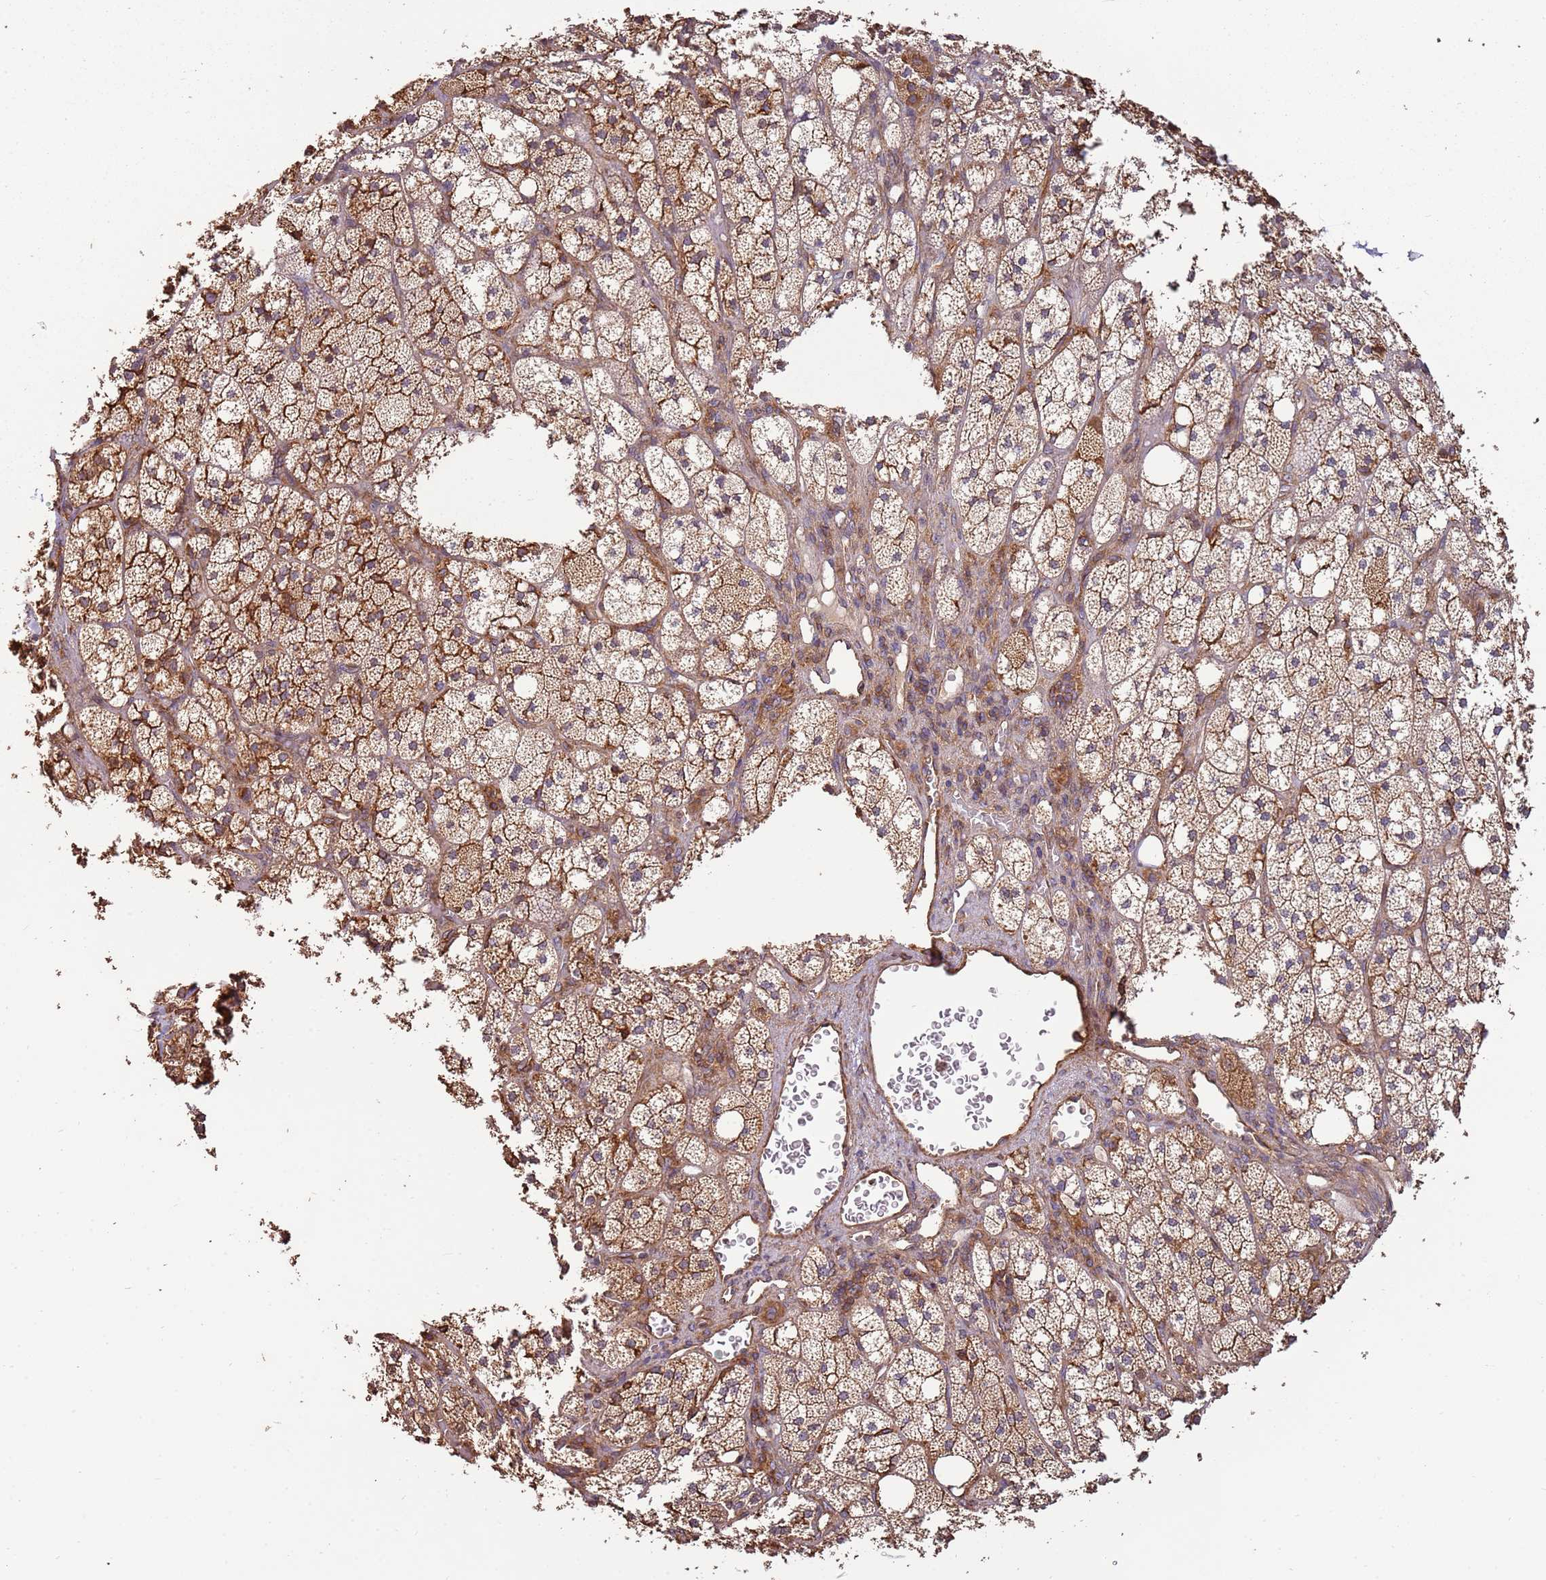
{"staining": {"intensity": "moderate", "quantity": ">75%", "location": "cytoplasmic/membranous"}, "tissue": "adrenal gland", "cell_type": "Glandular cells", "image_type": "normal", "snomed": [{"axis": "morphology", "description": "Normal tissue, NOS"}, {"axis": "topography", "description": "Adrenal gland"}], "caption": "Benign adrenal gland displays moderate cytoplasmic/membranous positivity in about >75% of glandular cells.", "gene": "ACVR2A", "patient": {"sex": "male", "age": 61}}